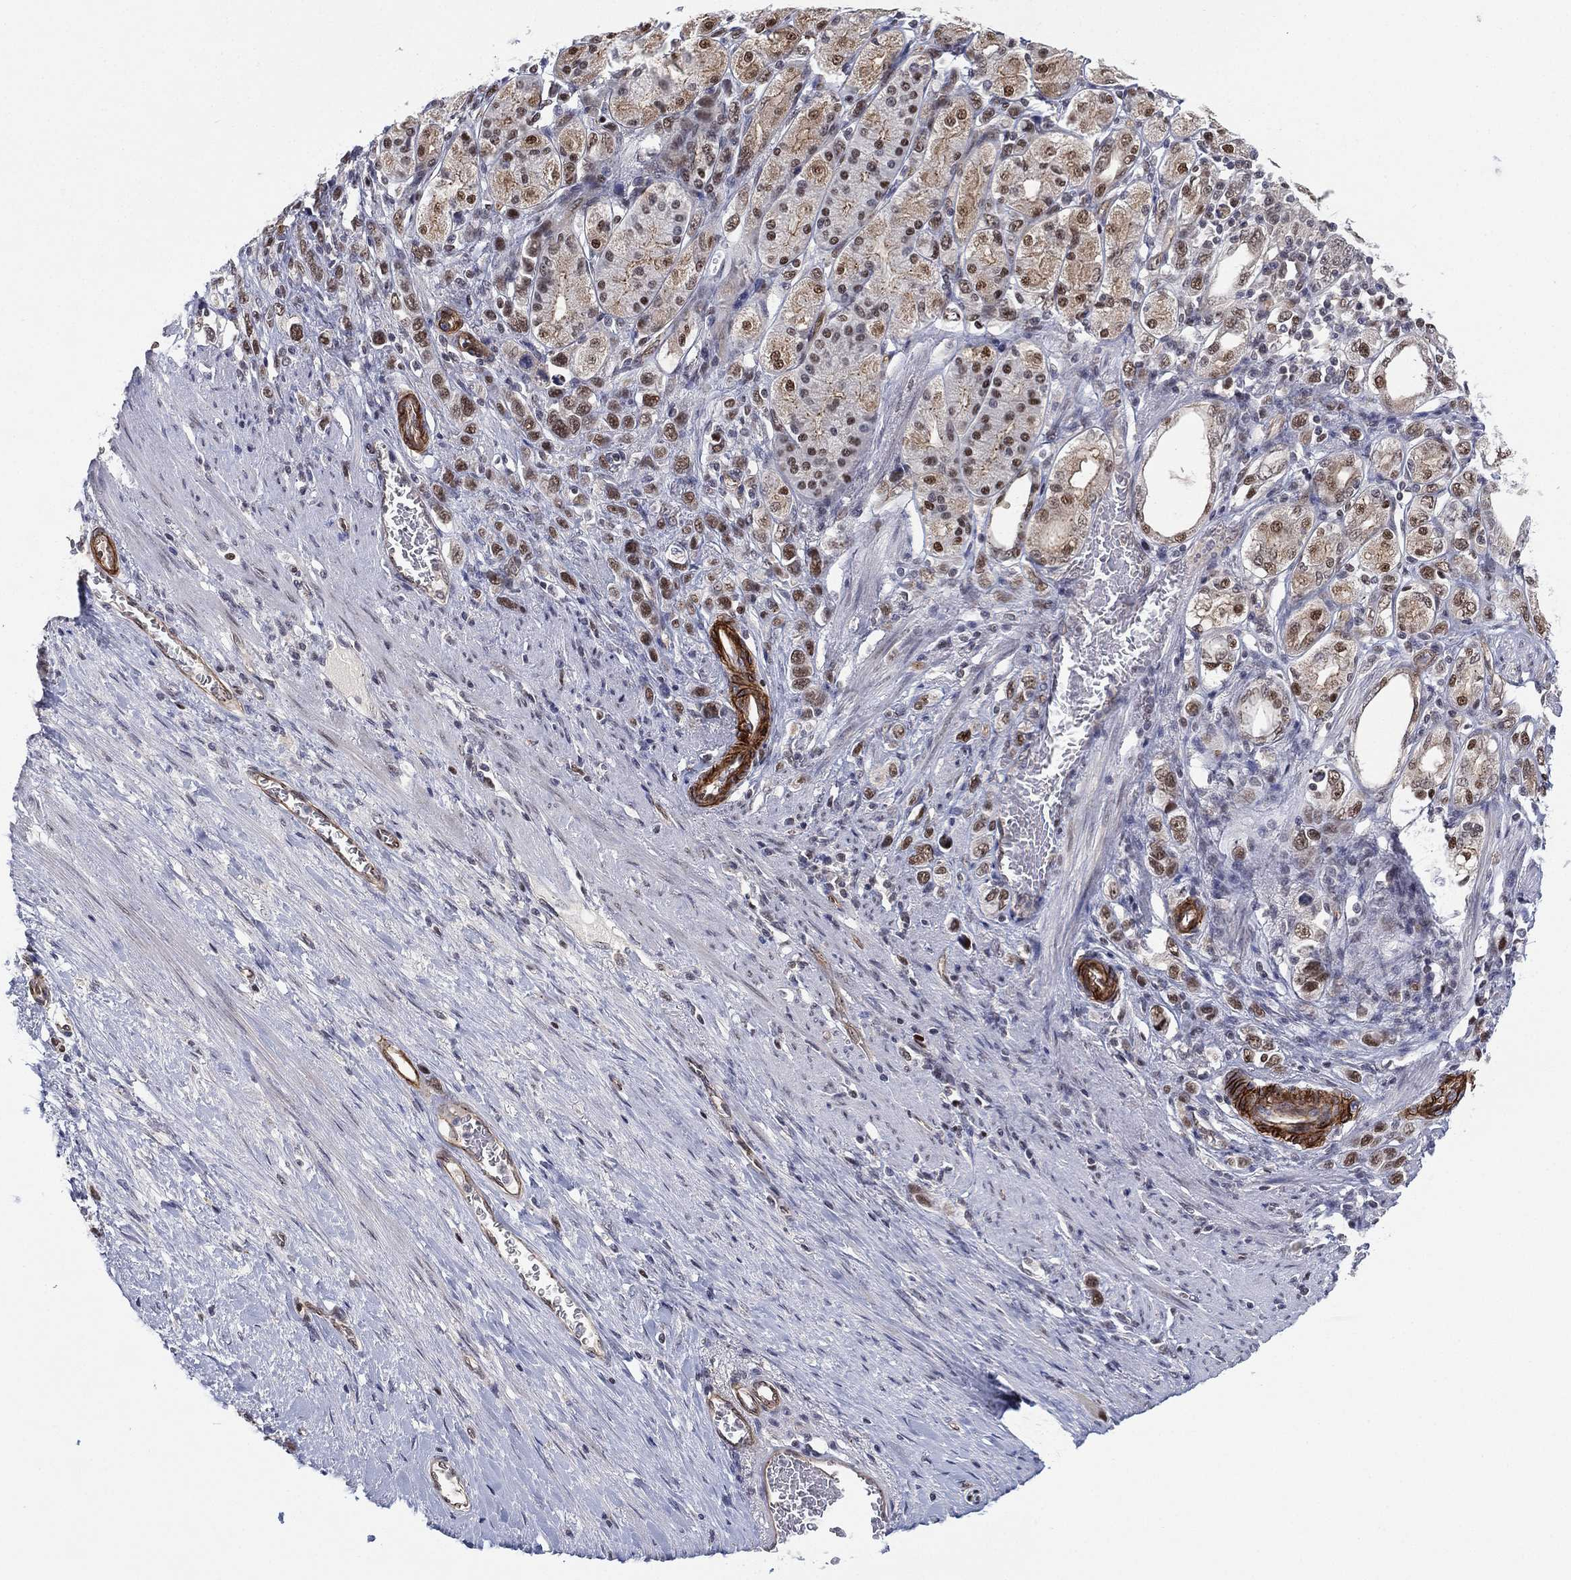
{"staining": {"intensity": "moderate", "quantity": "<25%", "location": "nuclear"}, "tissue": "stomach cancer", "cell_type": "Tumor cells", "image_type": "cancer", "snomed": [{"axis": "morphology", "description": "Normal tissue, NOS"}, {"axis": "morphology", "description": "Adenocarcinoma, NOS"}, {"axis": "morphology", "description": "Adenocarcinoma, High grade"}, {"axis": "topography", "description": "Stomach, upper"}, {"axis": "topography", "description": "Stomach"}], "caption": "An immunohistochemistry photomicrograph of neoplastic tissue is shown. Protein staining in brown highlights moderate nuclear positivity in stomach cancer within tumor cells. (DAB = brown stain, brightfield microscopy at high magnification).", "gene": "GSE1", "patient": {"sex": "female", "age": 65}}